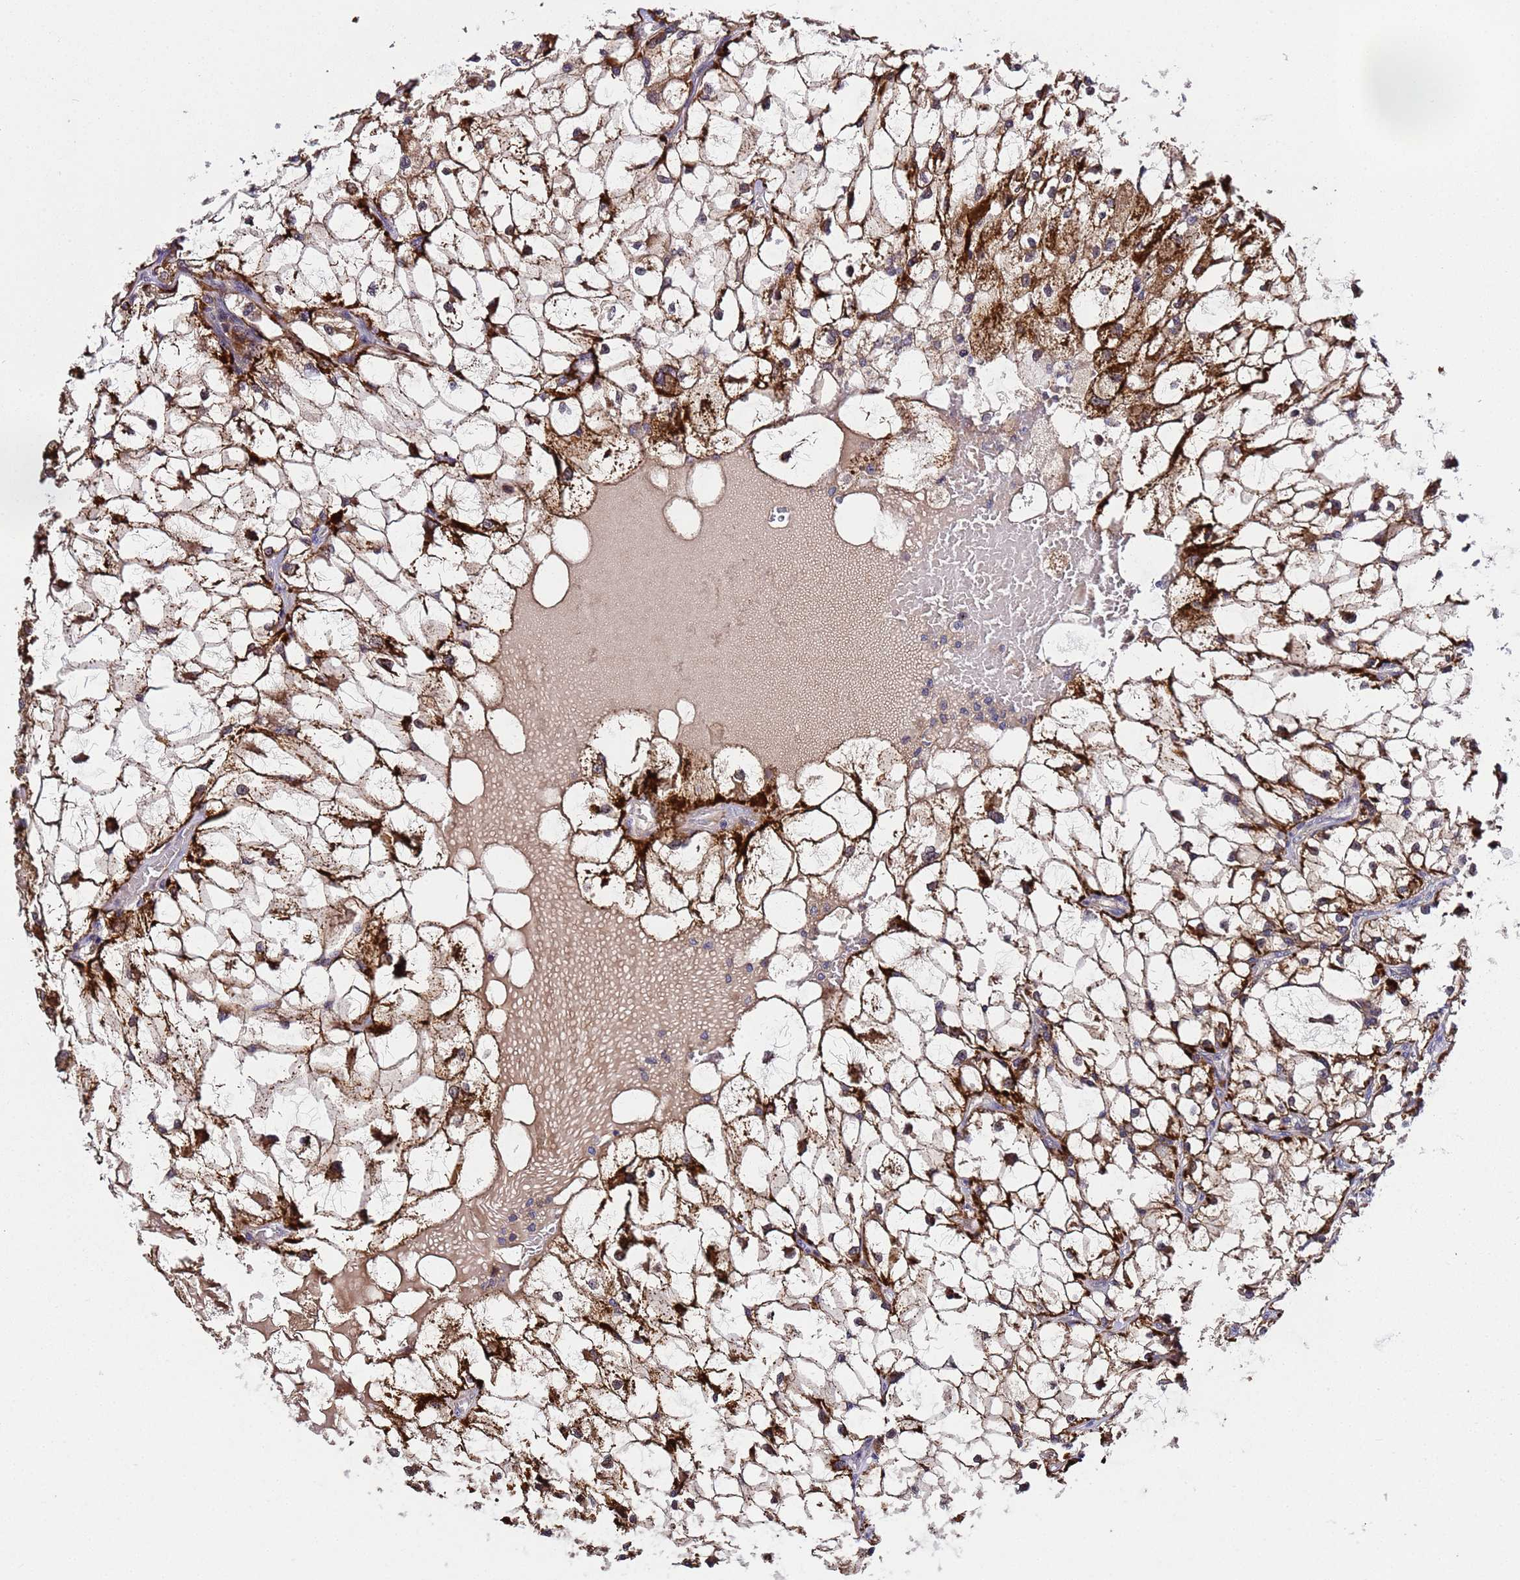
{"staining": {"intensity": "strong", "quantity": "25%-75%", "location": "cytoplasmic/membranous"}, "tissue": "renal cancer", "cell_type": "Tumor cells", "image_type": "cancer", "snomed": [{"axis": "morphology", "description": "Adenocarcinoma, NOS"}, {"axis": "topography", "description": "Kidney"}], "caption": "Renal cancer stained with DAB immunohistochemistry (IHC) exhibits high levels of strong cytoplasmic/membranous positivity in about 25%-75% of tumor cells.", "gene": "PLXDC2", "patient": {"sex": "female", "age": 69}}